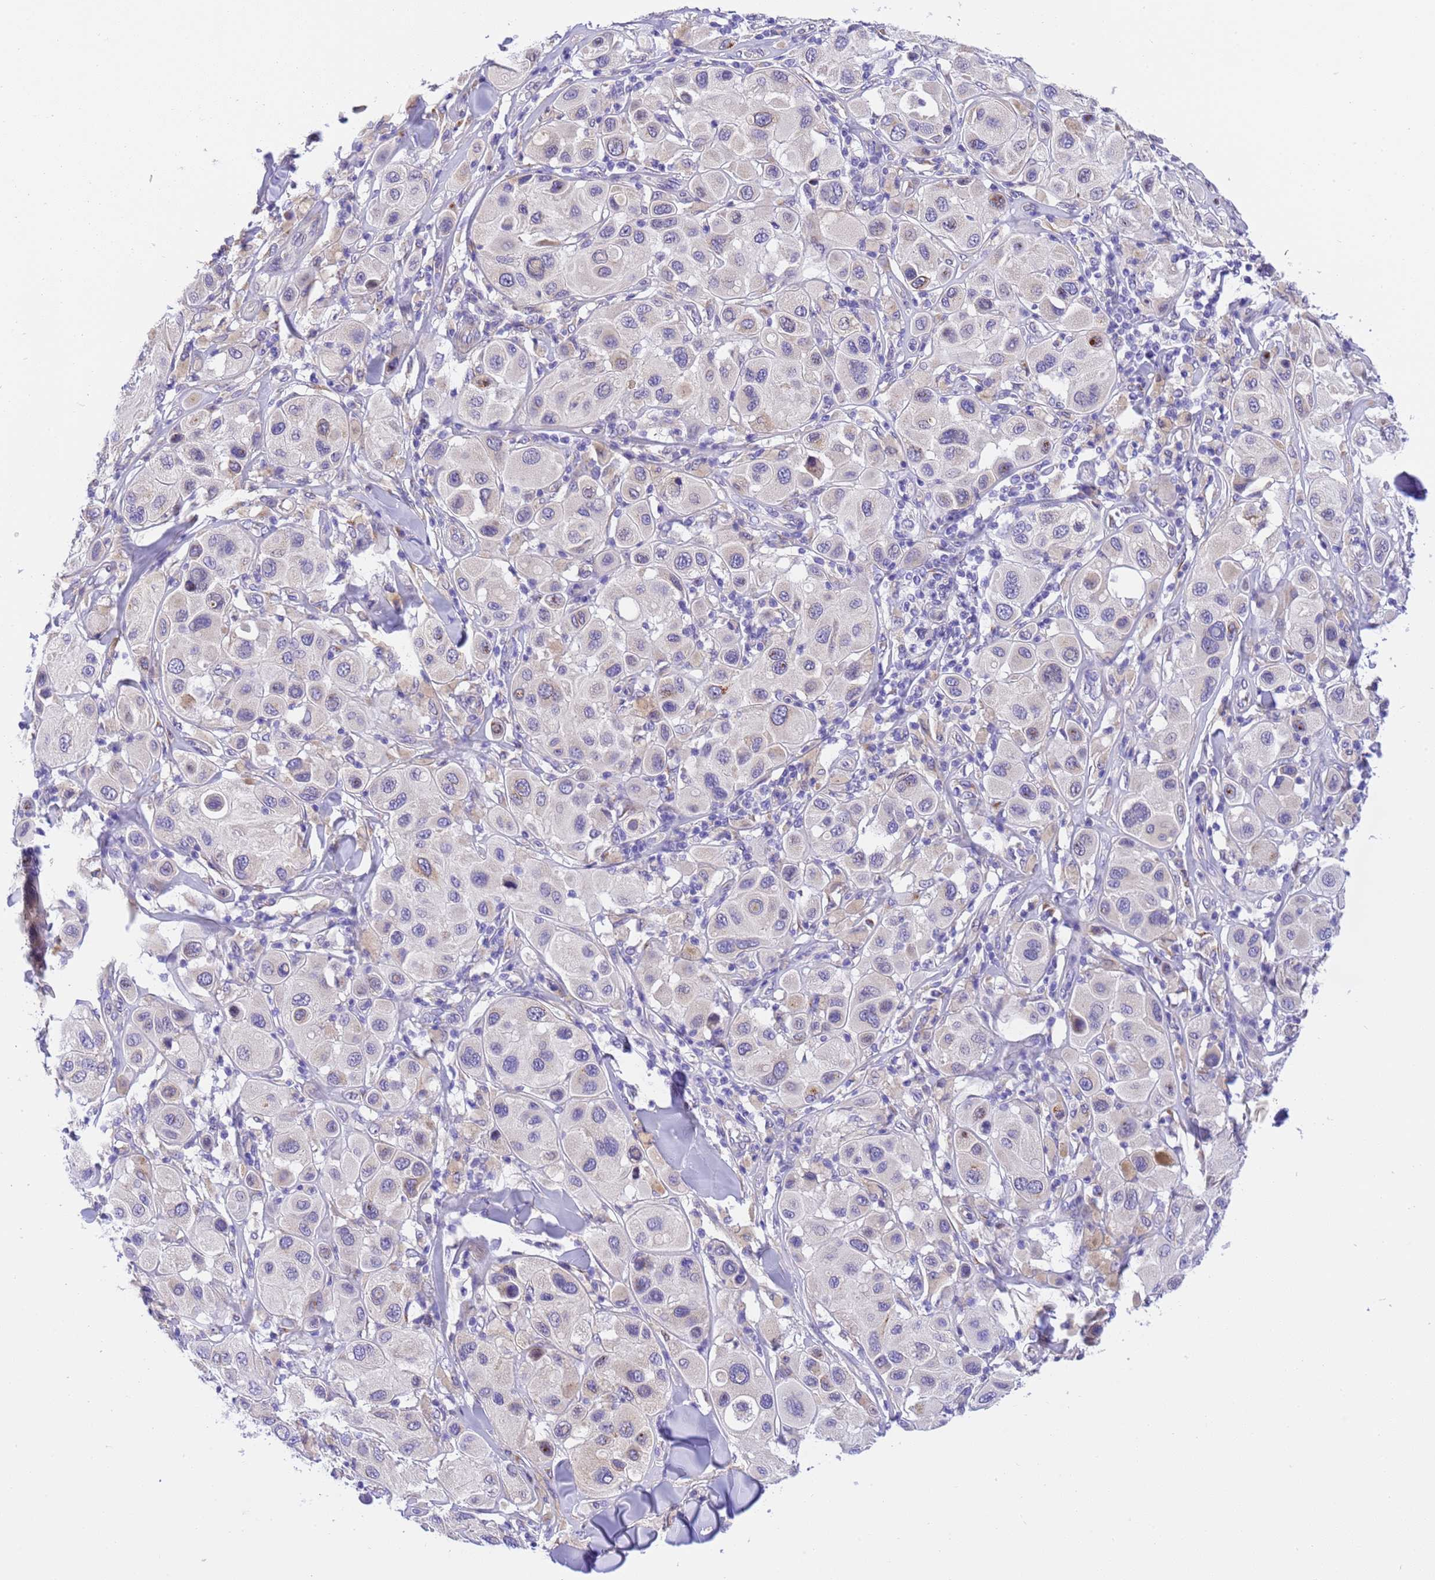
{"staining": {"intensity": "negative", "quantity": "none", "location": "none"}, "tissue": "melanoma", "cell_type": "Tumor cells", "image_type": "cancer", "snomed": [{"axis": "morphology", "description": "Malignant melanoma, Metastatic site"}, {"axis": "topography", "description": "Skin"}], "caption": "Human malignant melanoma (metastatic site) stained for a protein using immunohistochemistry (IHC) demonstrates no staining in tumor cells.", "gene": "RHBDD3", "patient": {"sex": "male", "age": 41}}